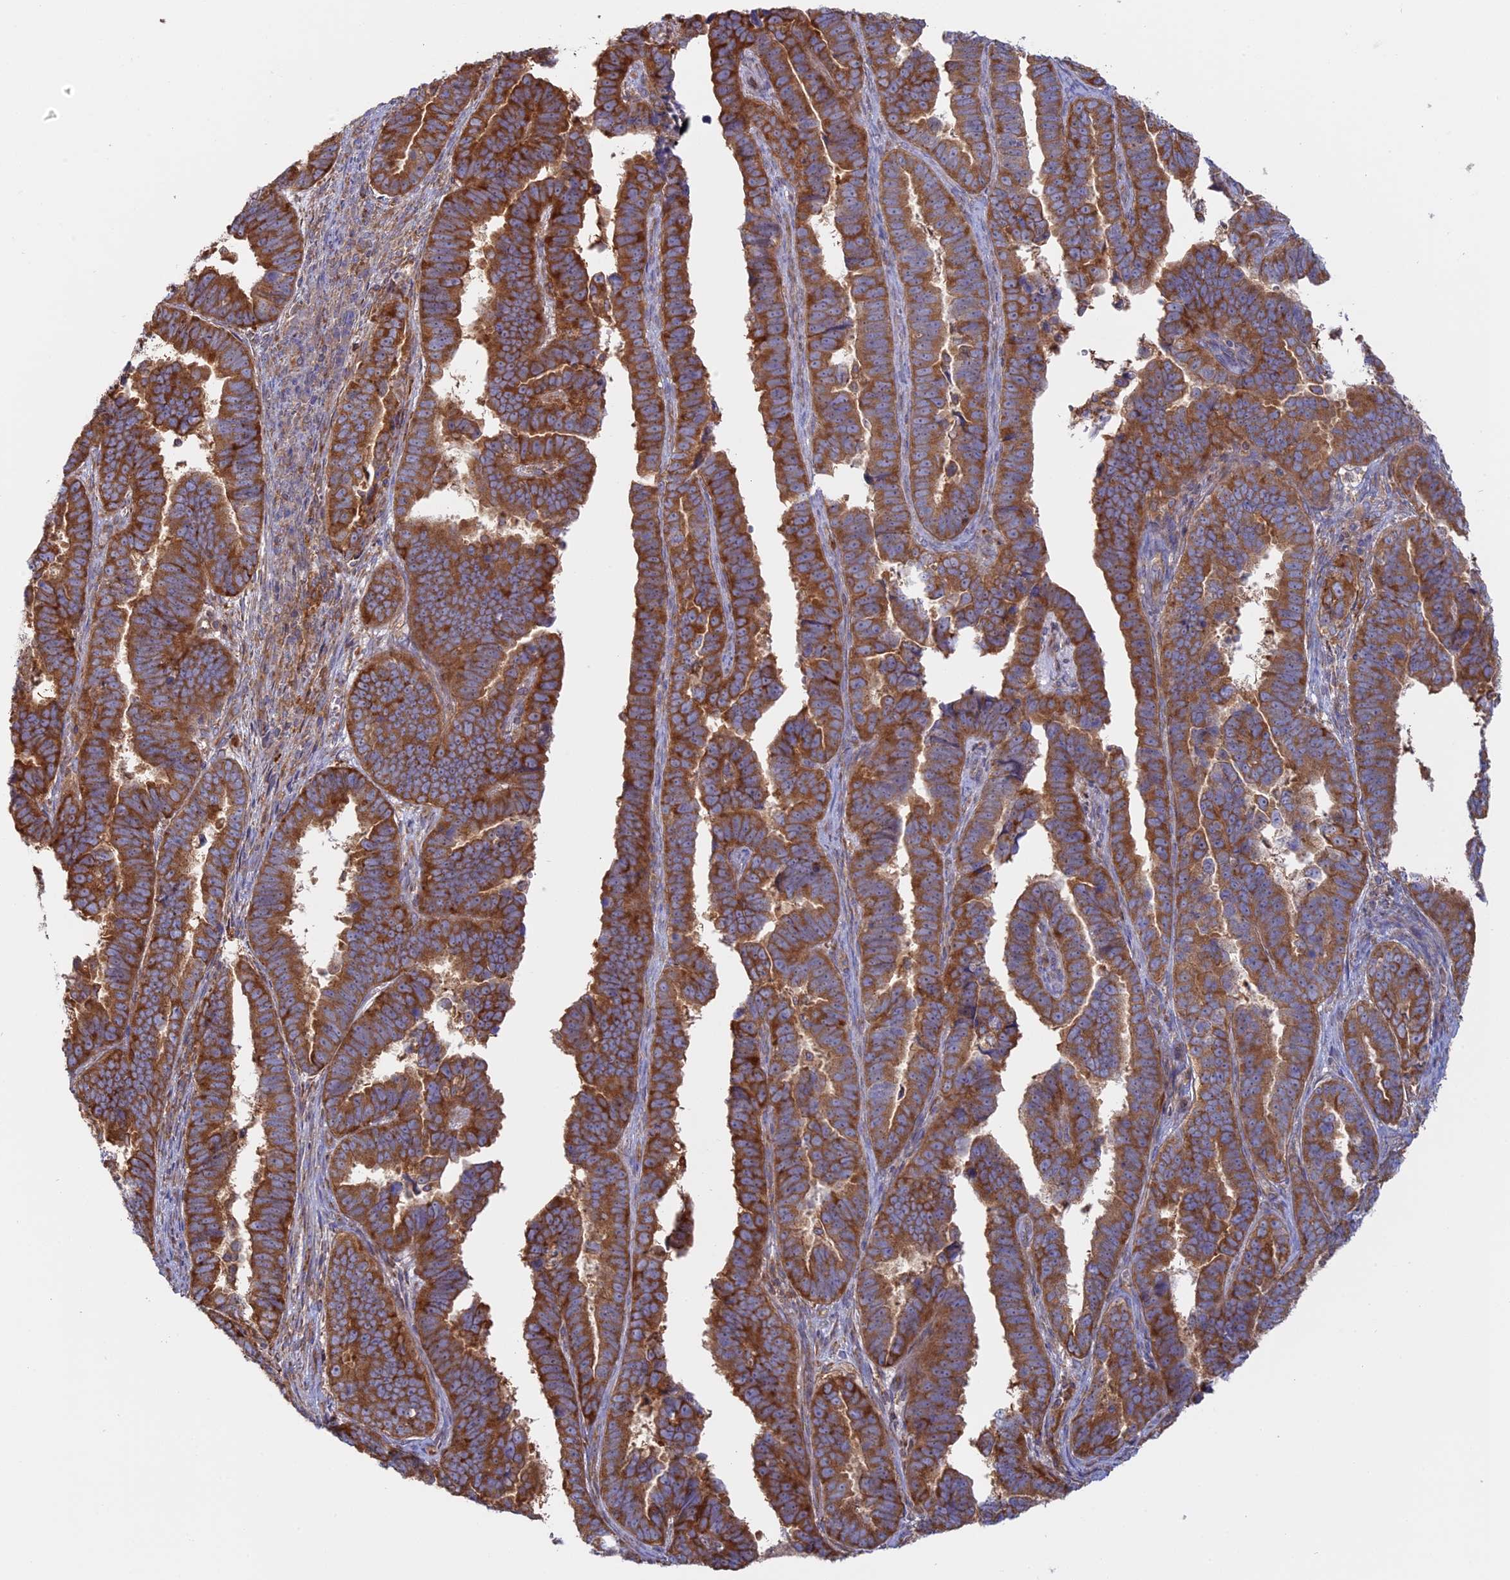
{"staining": {"intensity": "strong", "quantity": ">75%", "location": "cytoplasmic/membranous"}, "tissue": "endometrial cancer", "cell_type": "Tumor cells", "image_type": "cancer", "snomed": [{"axis": "morphology", "description": "Adenocarcinoma, NOS"}, {"axis": "topography", "description": "Endometrium"}], "caption": "Immunohistochemical staining of adenocarcinoma (endometrial) reveals high levels of strong cytoplasmic/membranous protein staining in approximately >75% of tumor cells.", "gene": "GMIP", "patient": {"sex": "female", "age": 75}}